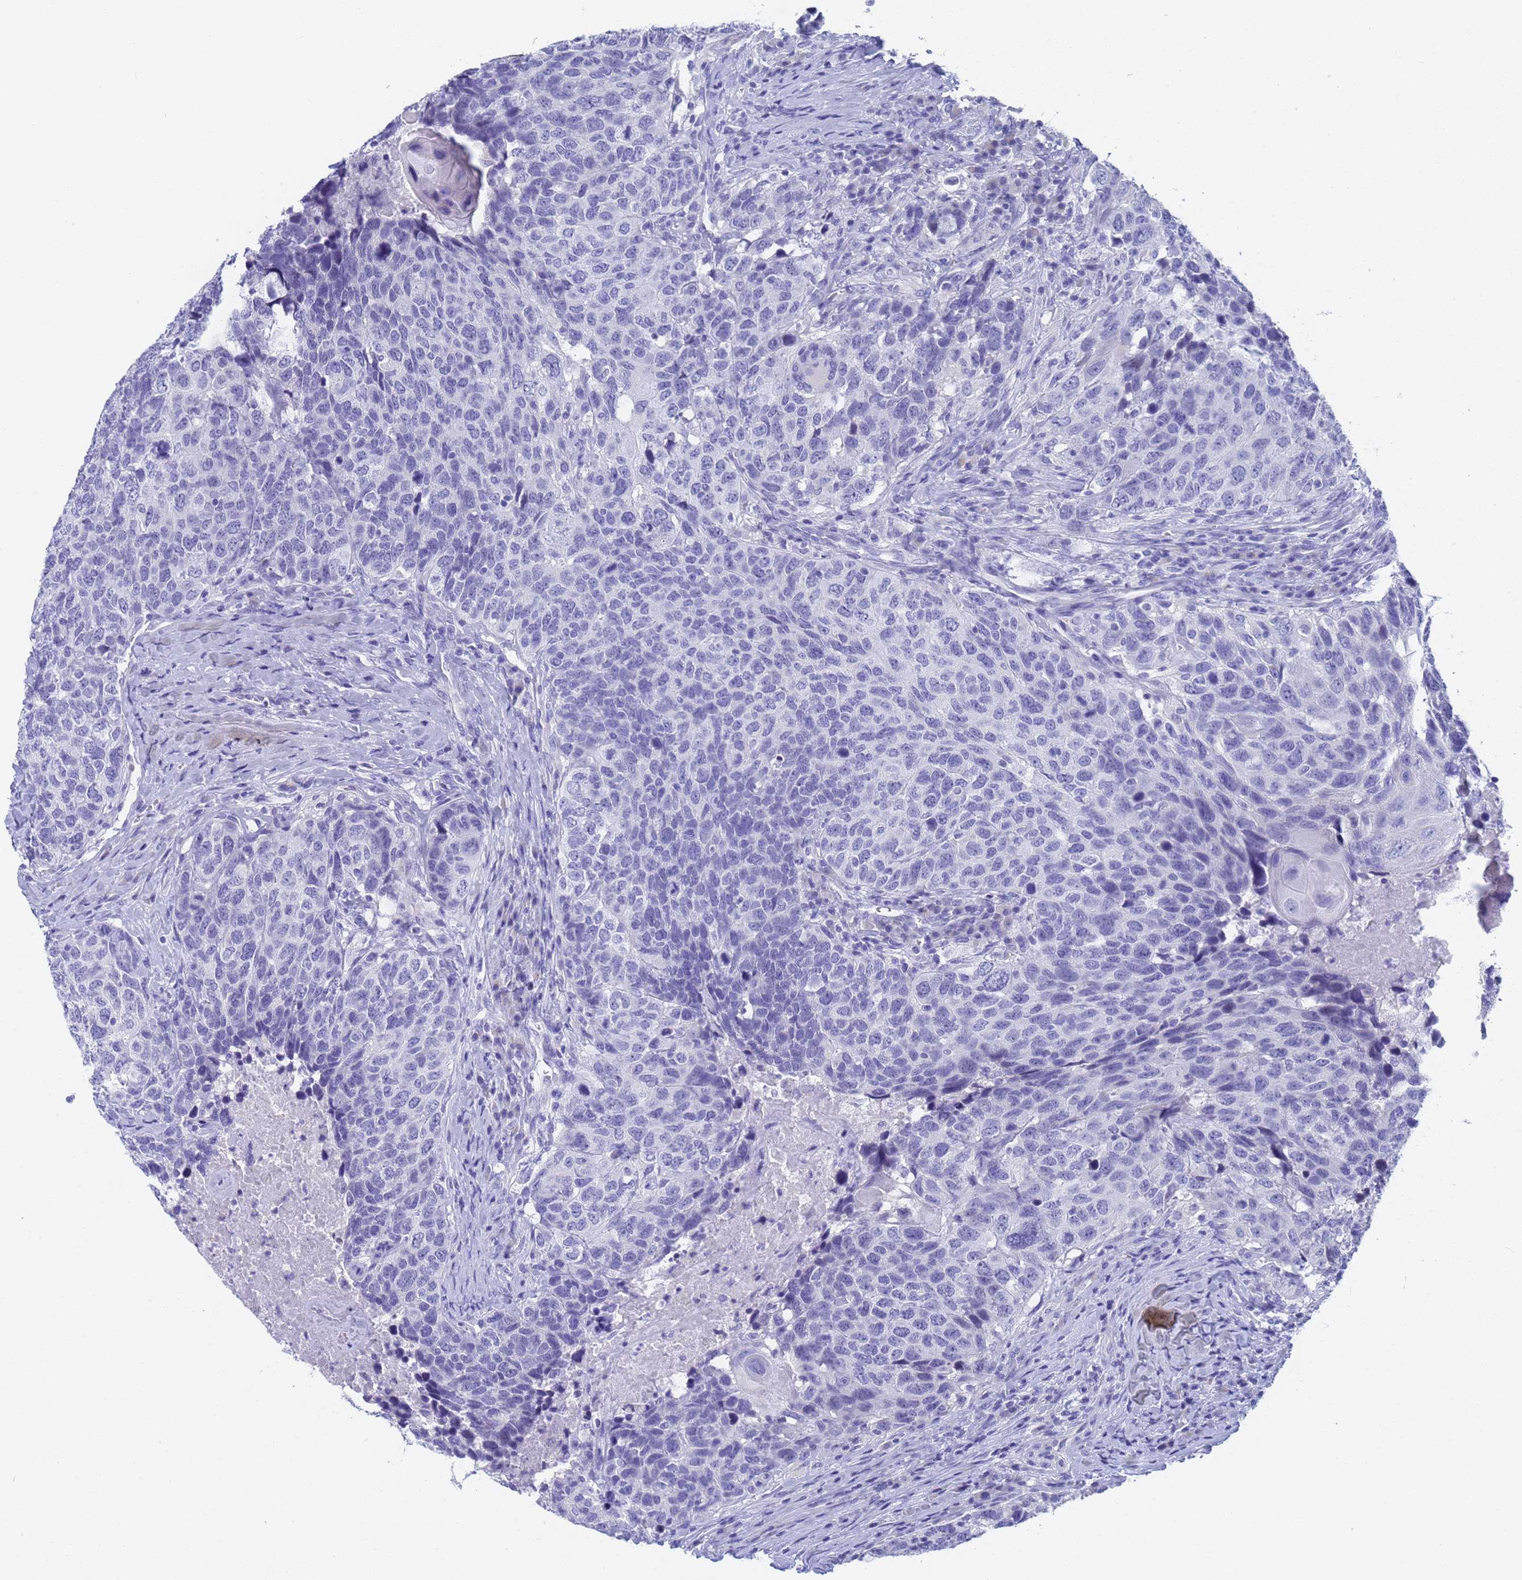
{"staining": {"intensity": "negative", "quantity": "none", "location": "none"}, "tissue": "head and neck cancer", "cell_type": "Tumor cells", "image_type": "cancer", "snomed": [{"axis": "morphology", "description": "Squamous cell carcinoma, NOS"}, {"axis": "topography", "description": "Head-Neck"}], "caption": "Tumor cells are negative for protein expression in human head and neck squamous cell carcinoma.", "gene": "STATH", "patient": {"sex": "male", "age": 66}}